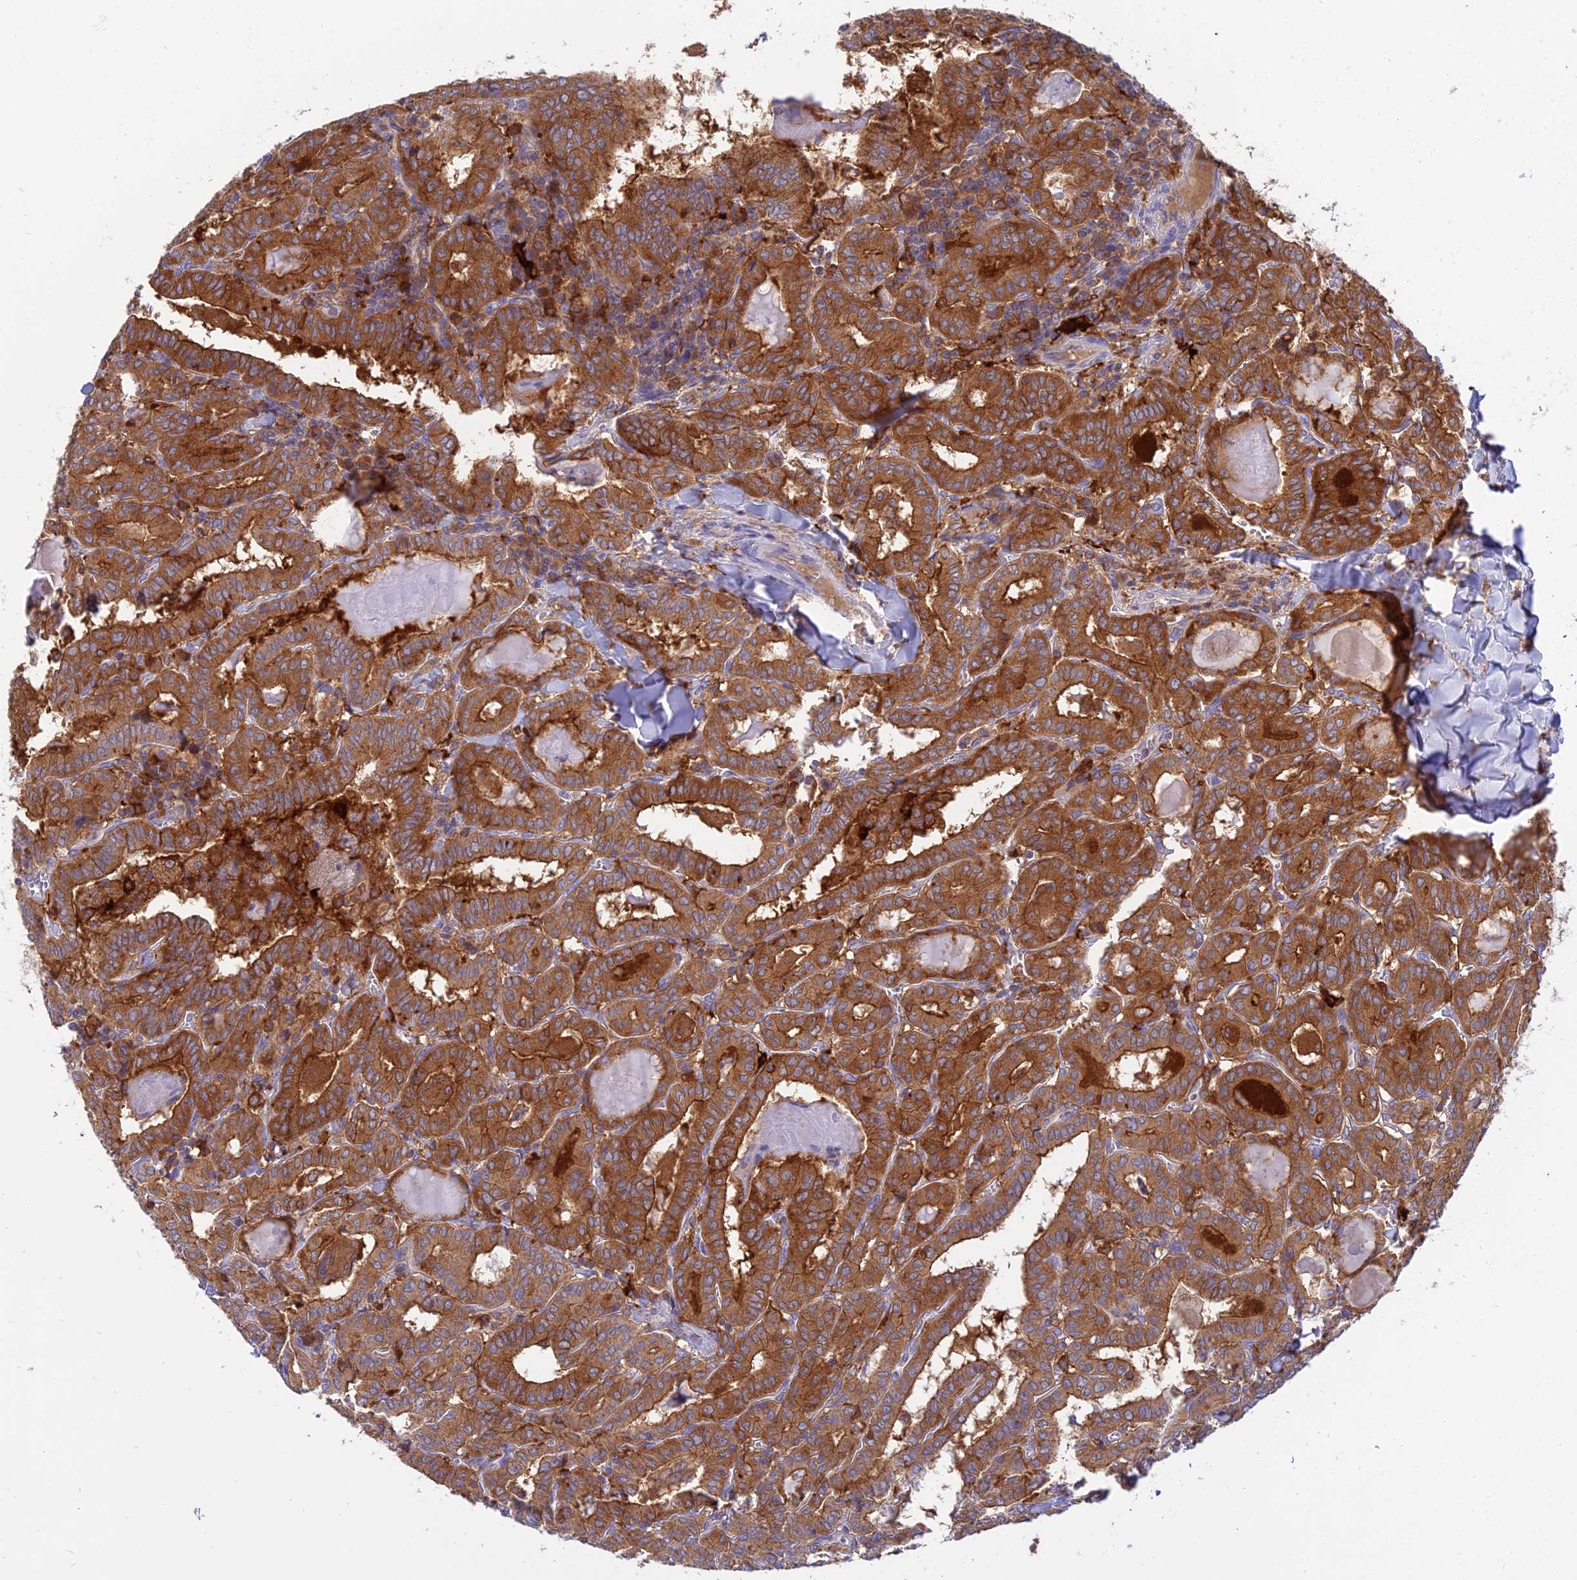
{"staining": {"intensity": "strong", "quantity": ">75%", "location": "cytoplasmic/membranous"}, "tissue": "thyroid cancer", "cell_type": "Tumor cells", "image_type": "cancer", "snomed": [{"axis": "morphology", "description": "Papillary adenocarcinoma, NOS"}, {"axis": "topography", "description": "Thyroid gland"}], "caption": "Immunohistochemical staining of thyroid cancer exhibits strong cytoplasmic/membranous protein expression in about >75% of tumor cells.", "gene": "UBE2G1", "patient": {"sex": "female", "age": 72}}